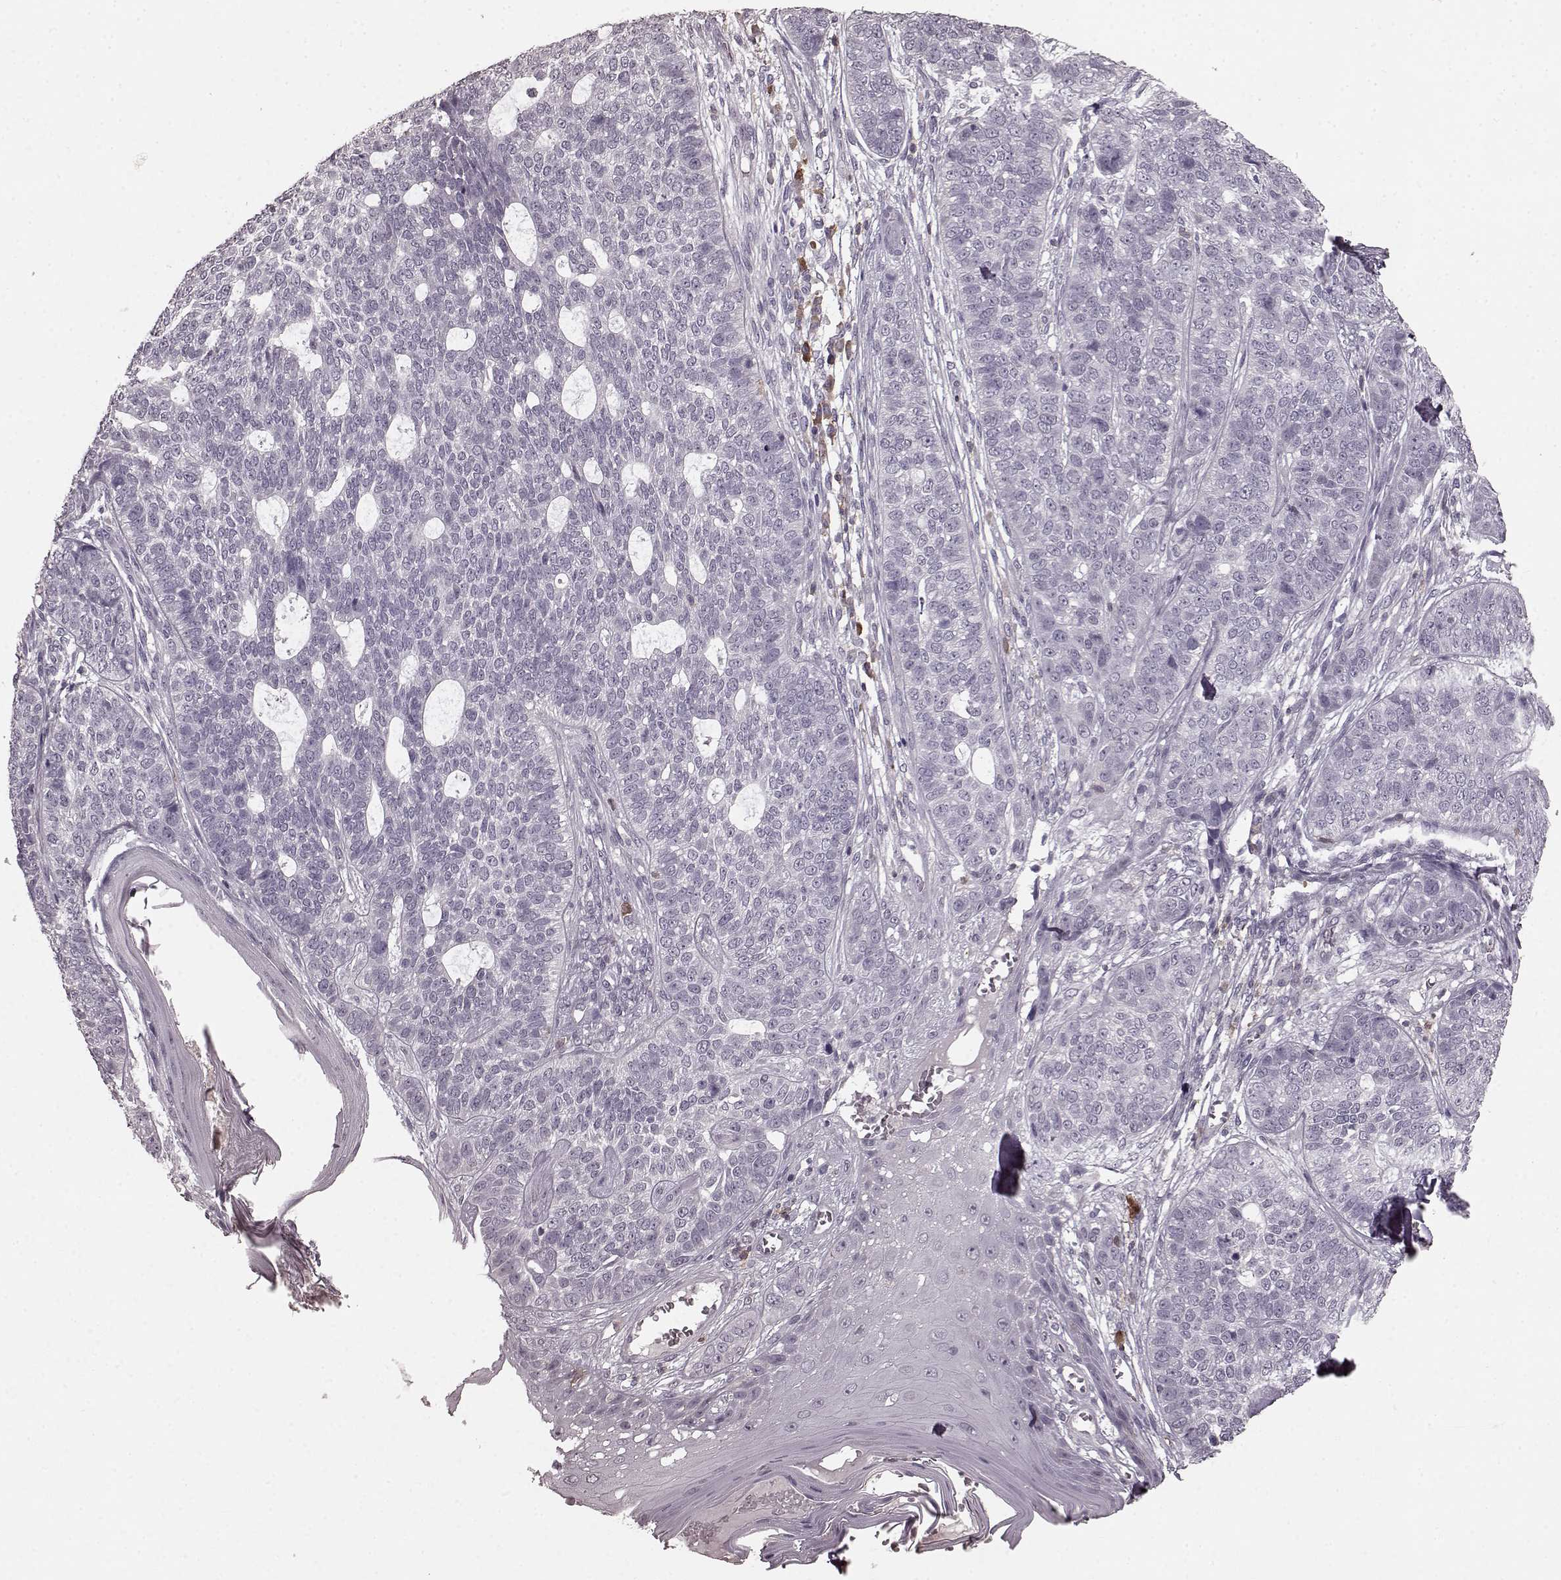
{"staining": {"intensity": "negative", "quantity": "none", "location": "none"}, "tissue": "skin cancer", "cell_type": "Tumor cells", "image_type": "cancer", "snomed": [{"axis": "morphology", "description": "Basal cell carcinoma"}, {"axis": "topography", "description": "Skin"}], "caption": "Tumor cells show no significant protein staining in skin basal cell carcinoma.", "gene": "CD28", "patient": {"sex": "female", "age": 69}}